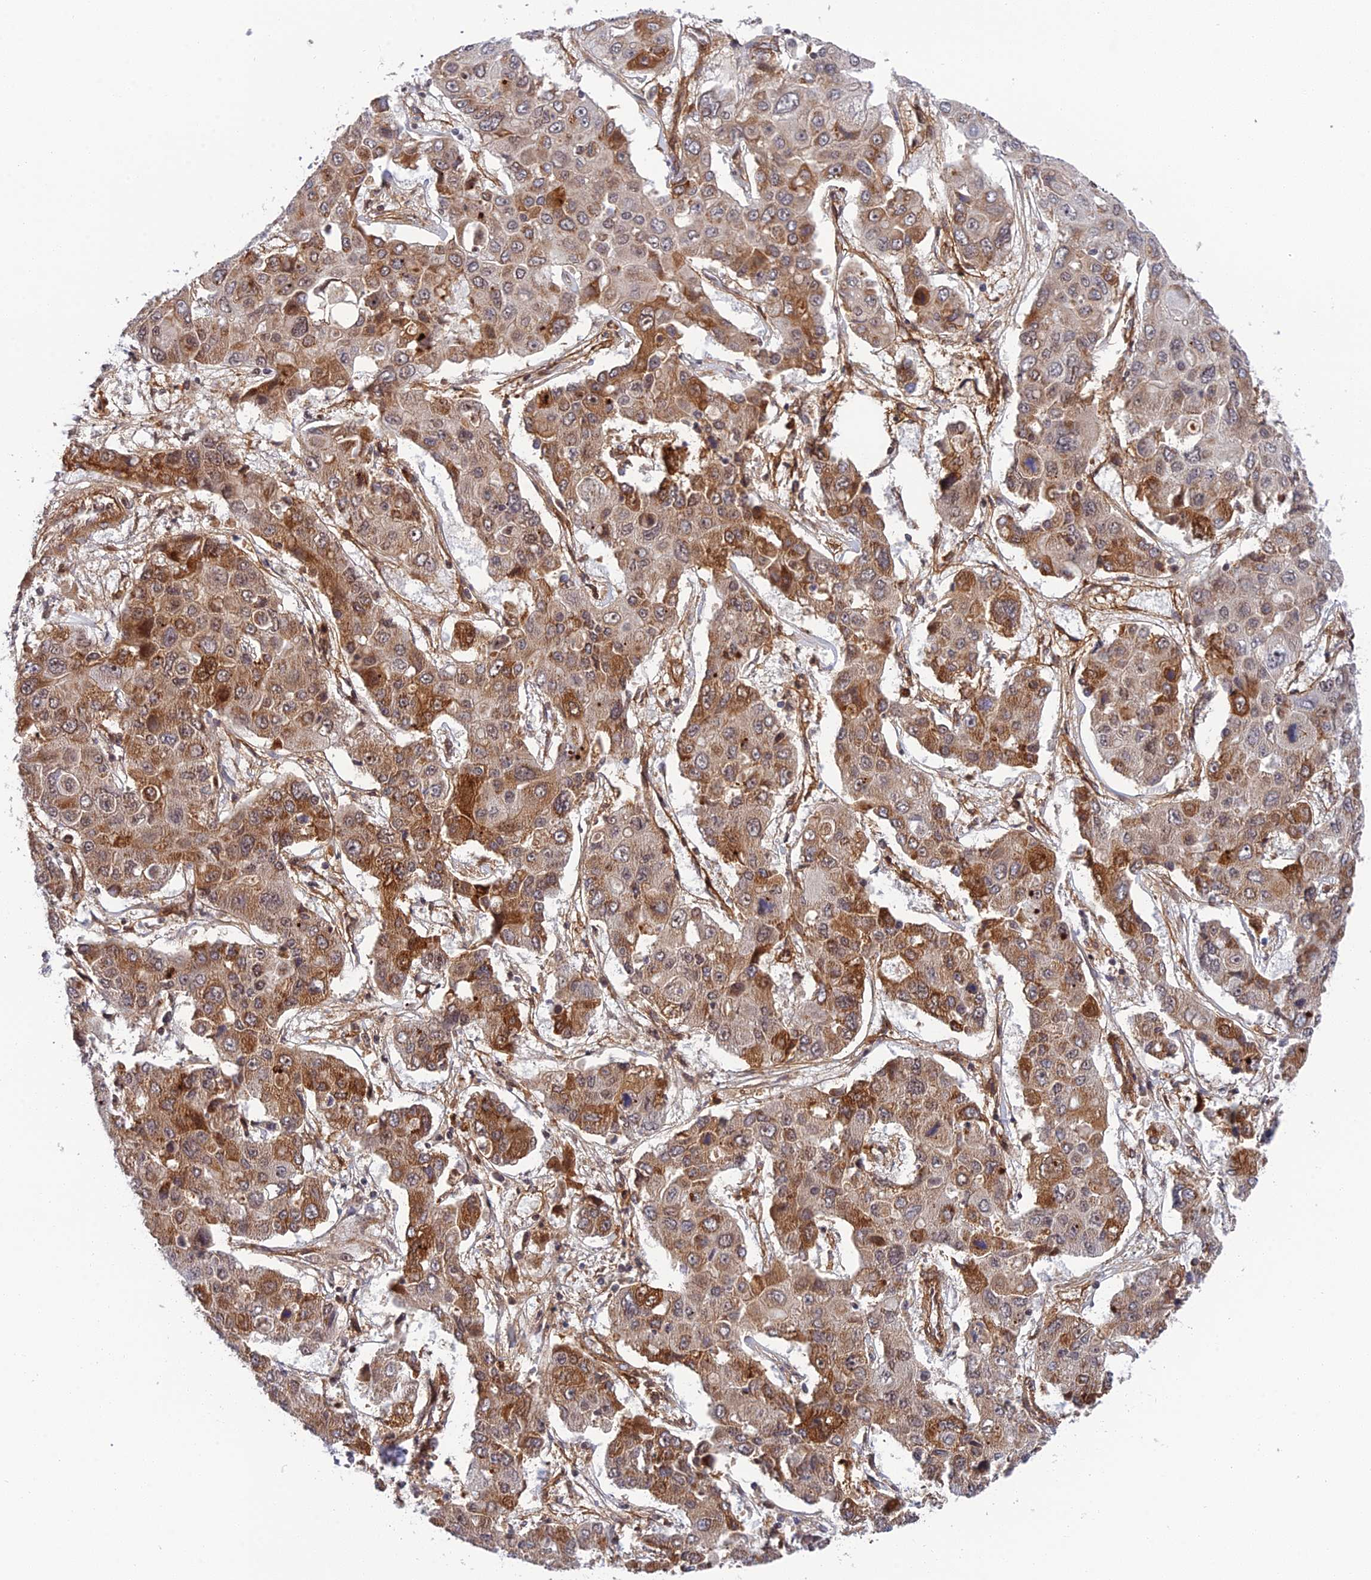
{"staining": {"intensity": "moderate", "quantity": ">75%", "location": "cytoplasmic/membranous,nuclear"}, "tissue": "liver cancer", "cell_type": "Tumor cells", "image_type": "cancer", "snomed": [{"axis": "morphology", "description": "Cholangiocarcinoma"}, {"axis": "topography", "description": "Liver"}], "caption": "The histopathology image exhibits immunohistochemical staining of liver cancer. There is moderate cytoplasmic/membranous and nuclear positivity is identified in approximately >75% of tumor cells.", "gene": "REXO1", "patient": {"sex": "male", "age": 67}}